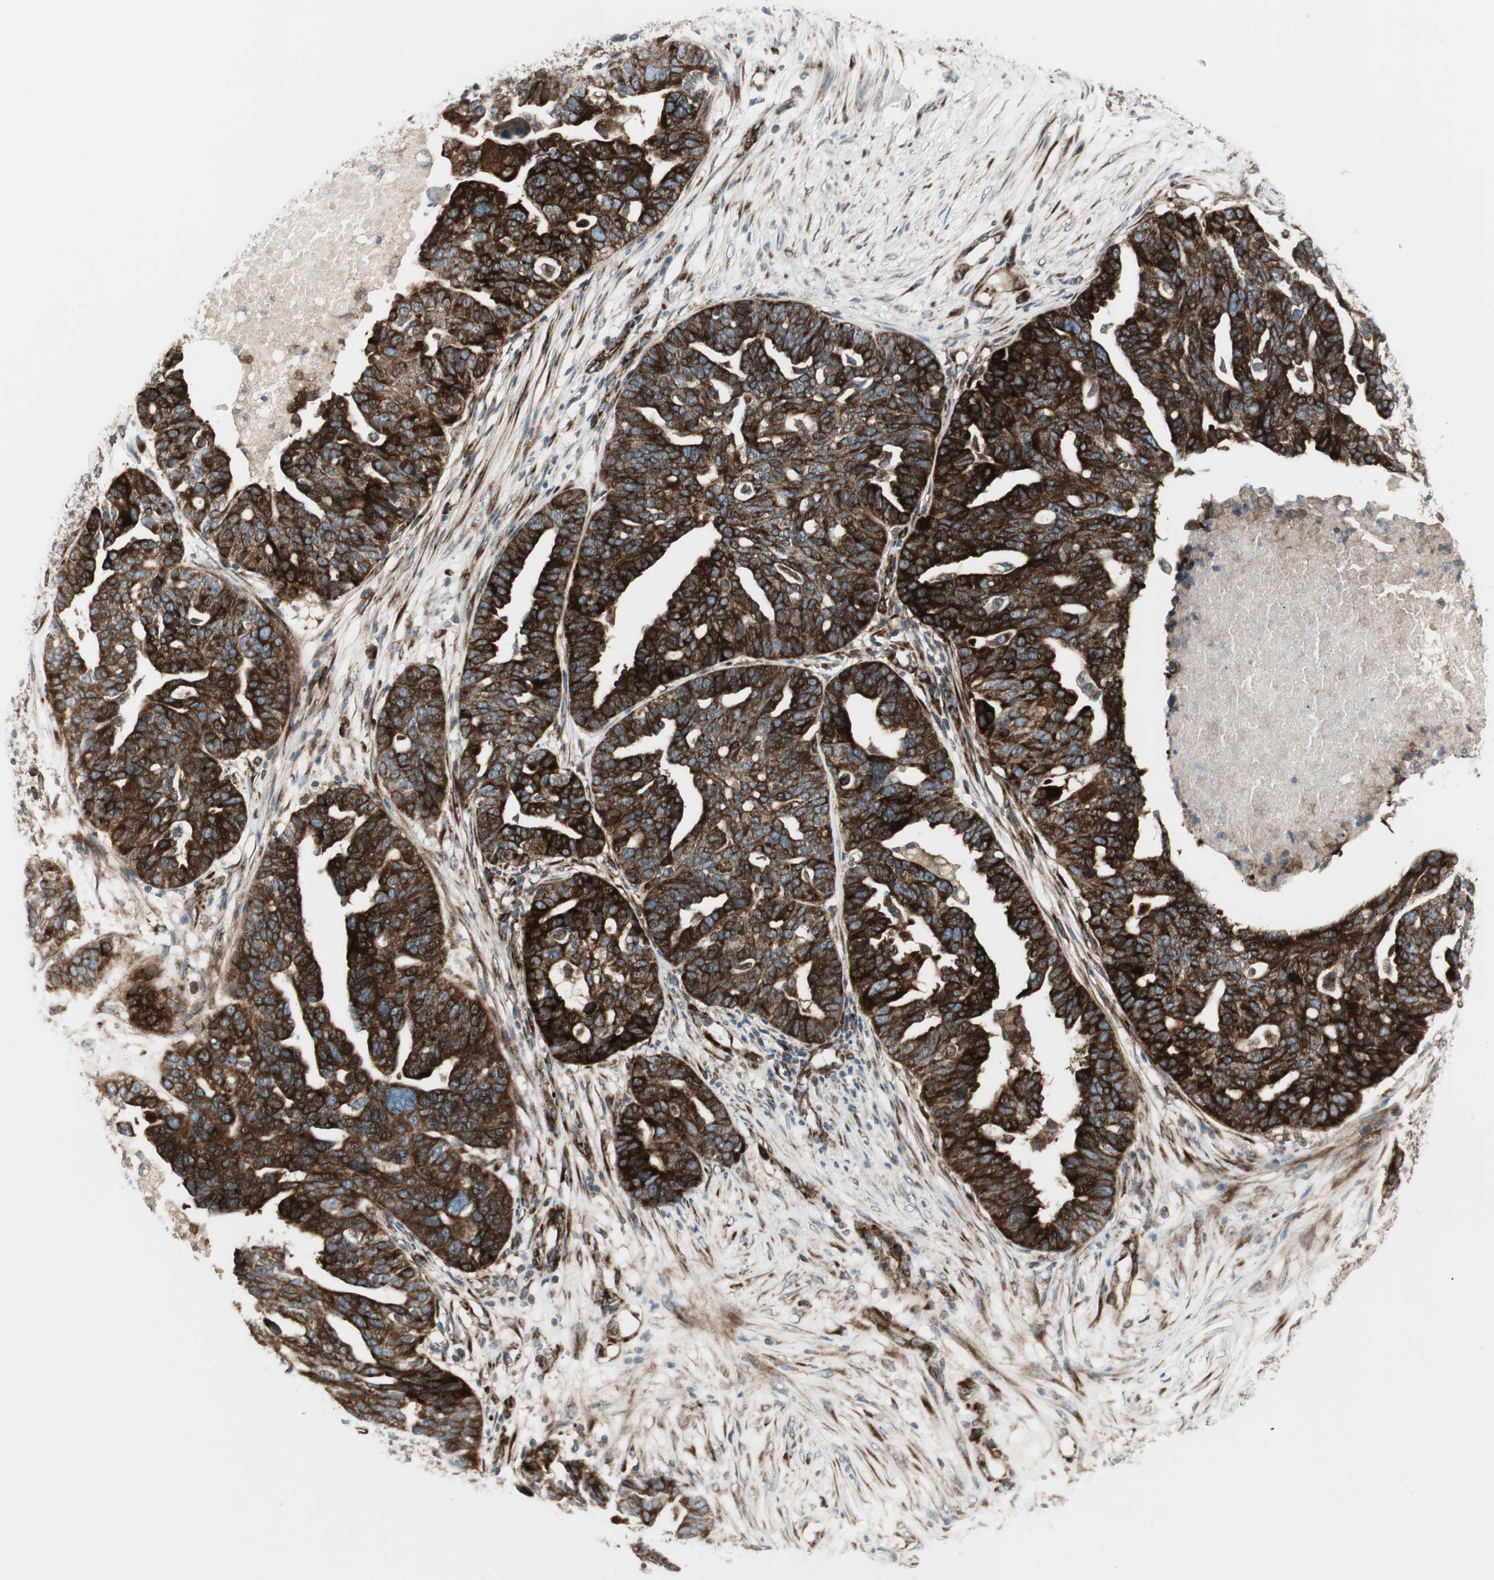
{"staining": {"intensity": "strong", "quantity": ">75%", "location": "cytoplasmic/membranous"}, "tissue": "ovarian cancer", "cell_type": "Tumor cells", "image_type": "cancer", "snomed": [{"axis": "morphology", "description": "Cystadenocarcinoma, serous, NOS"}, {"axis": "topography", "description": "Ovary"}], "caption": "This is an image of IHC staining of ovarian serous cystadenocarcinoma, which shows strong staining in the cytoplasmic/membranous of tumor cells.", "gene": "PPP2R5E", "patient": {"sex": "female", "age": 59}}